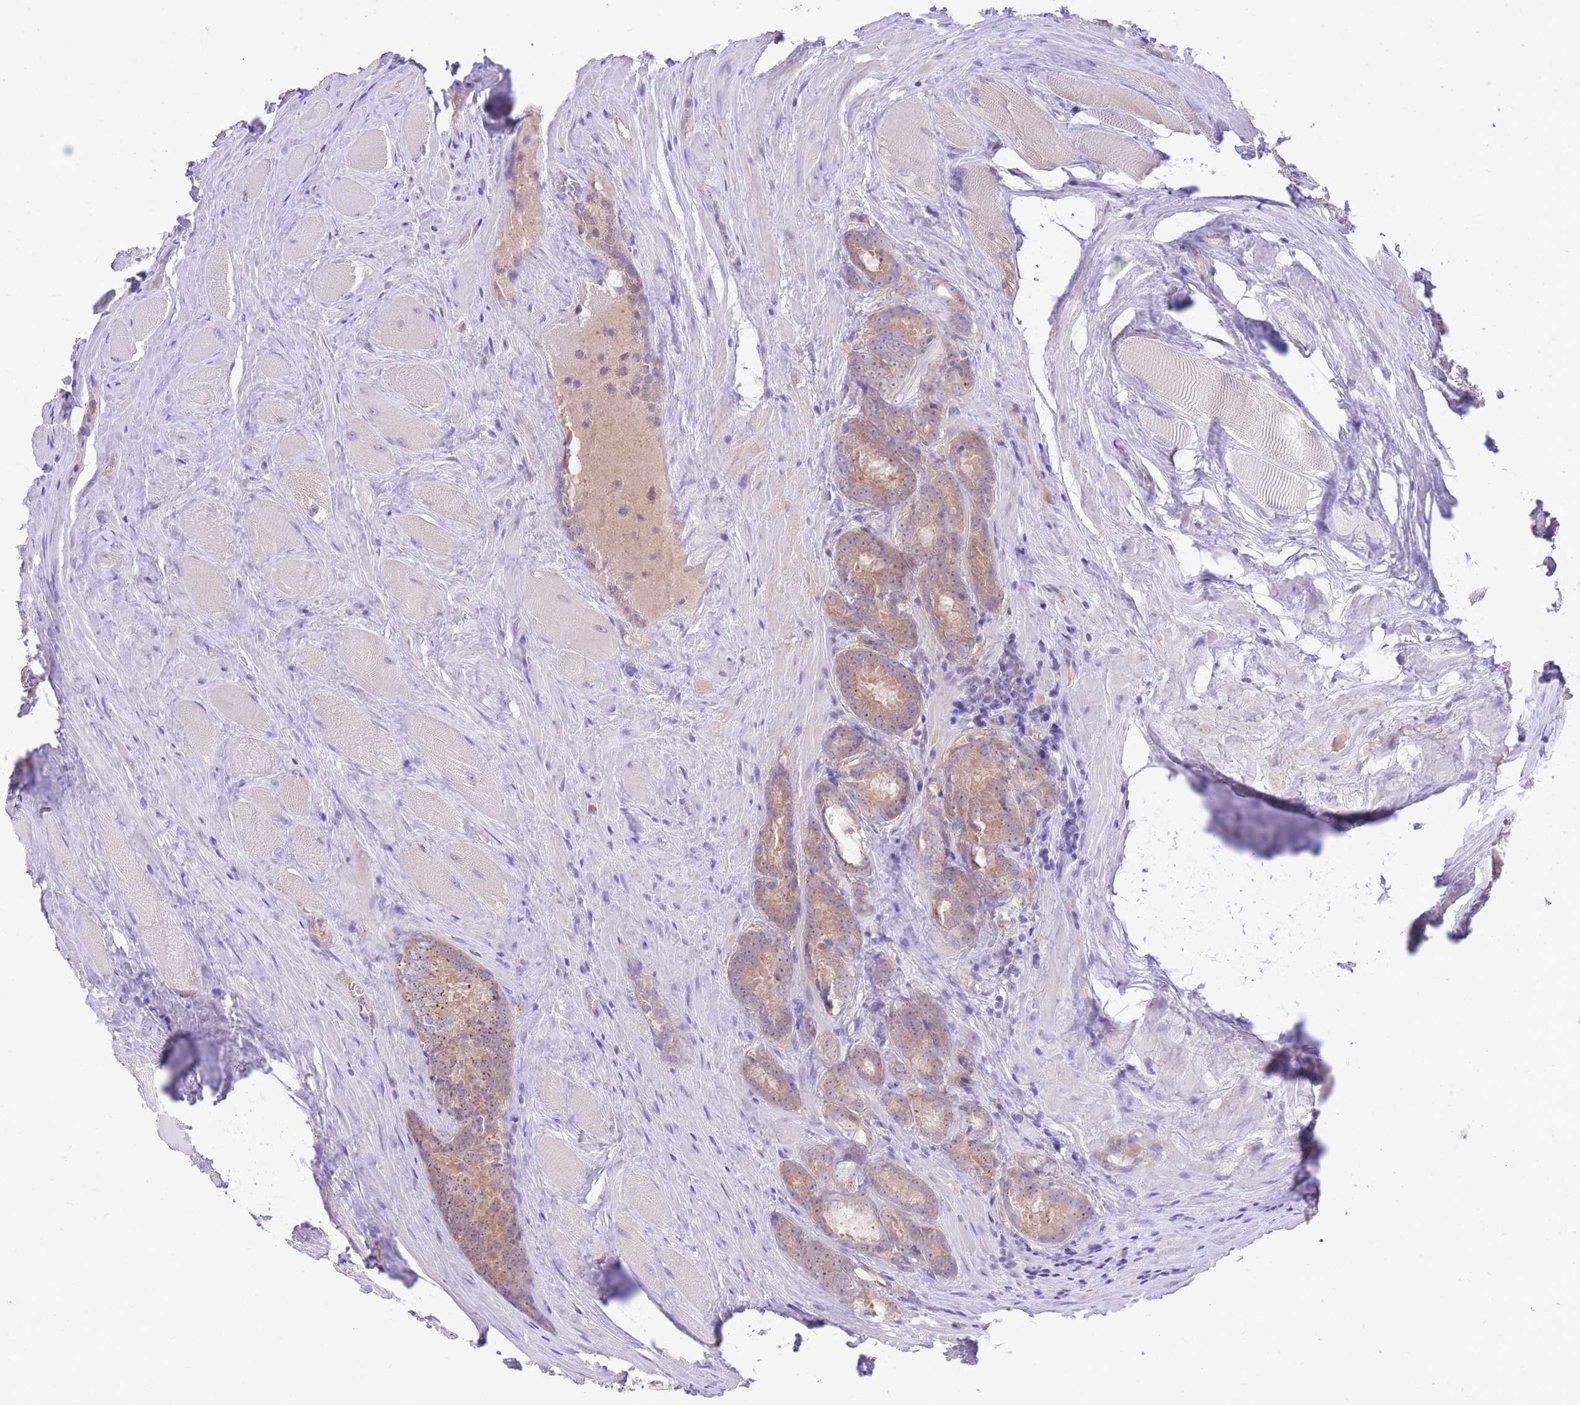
{"staining": {"intensity": "moderate", "quantity": "25%-75%", "location": "cytoplasmic/membranous"}, "tissue": "prostate cancer", "cell_type": "Tumor cells", "image_type": "cancer", "snomed": [{"axis": "morphology", "description": "Adenocarcinoma, Low grade"}, {"axis": "topography", "description": "Prostate"}], "caption": "Immunohistochemistry histopathology image of neoplastic tissue: prostate cancer stained using immunohistochemistry (IHC) shows medium levels of moderate protein expression localized specifically in the cytoplasmic/membranous of tumor cells, appearing as a cytoplasmic/membranous brown color.", "gene": "LIPH", "patient": {"sex": "male", "age": 68}}